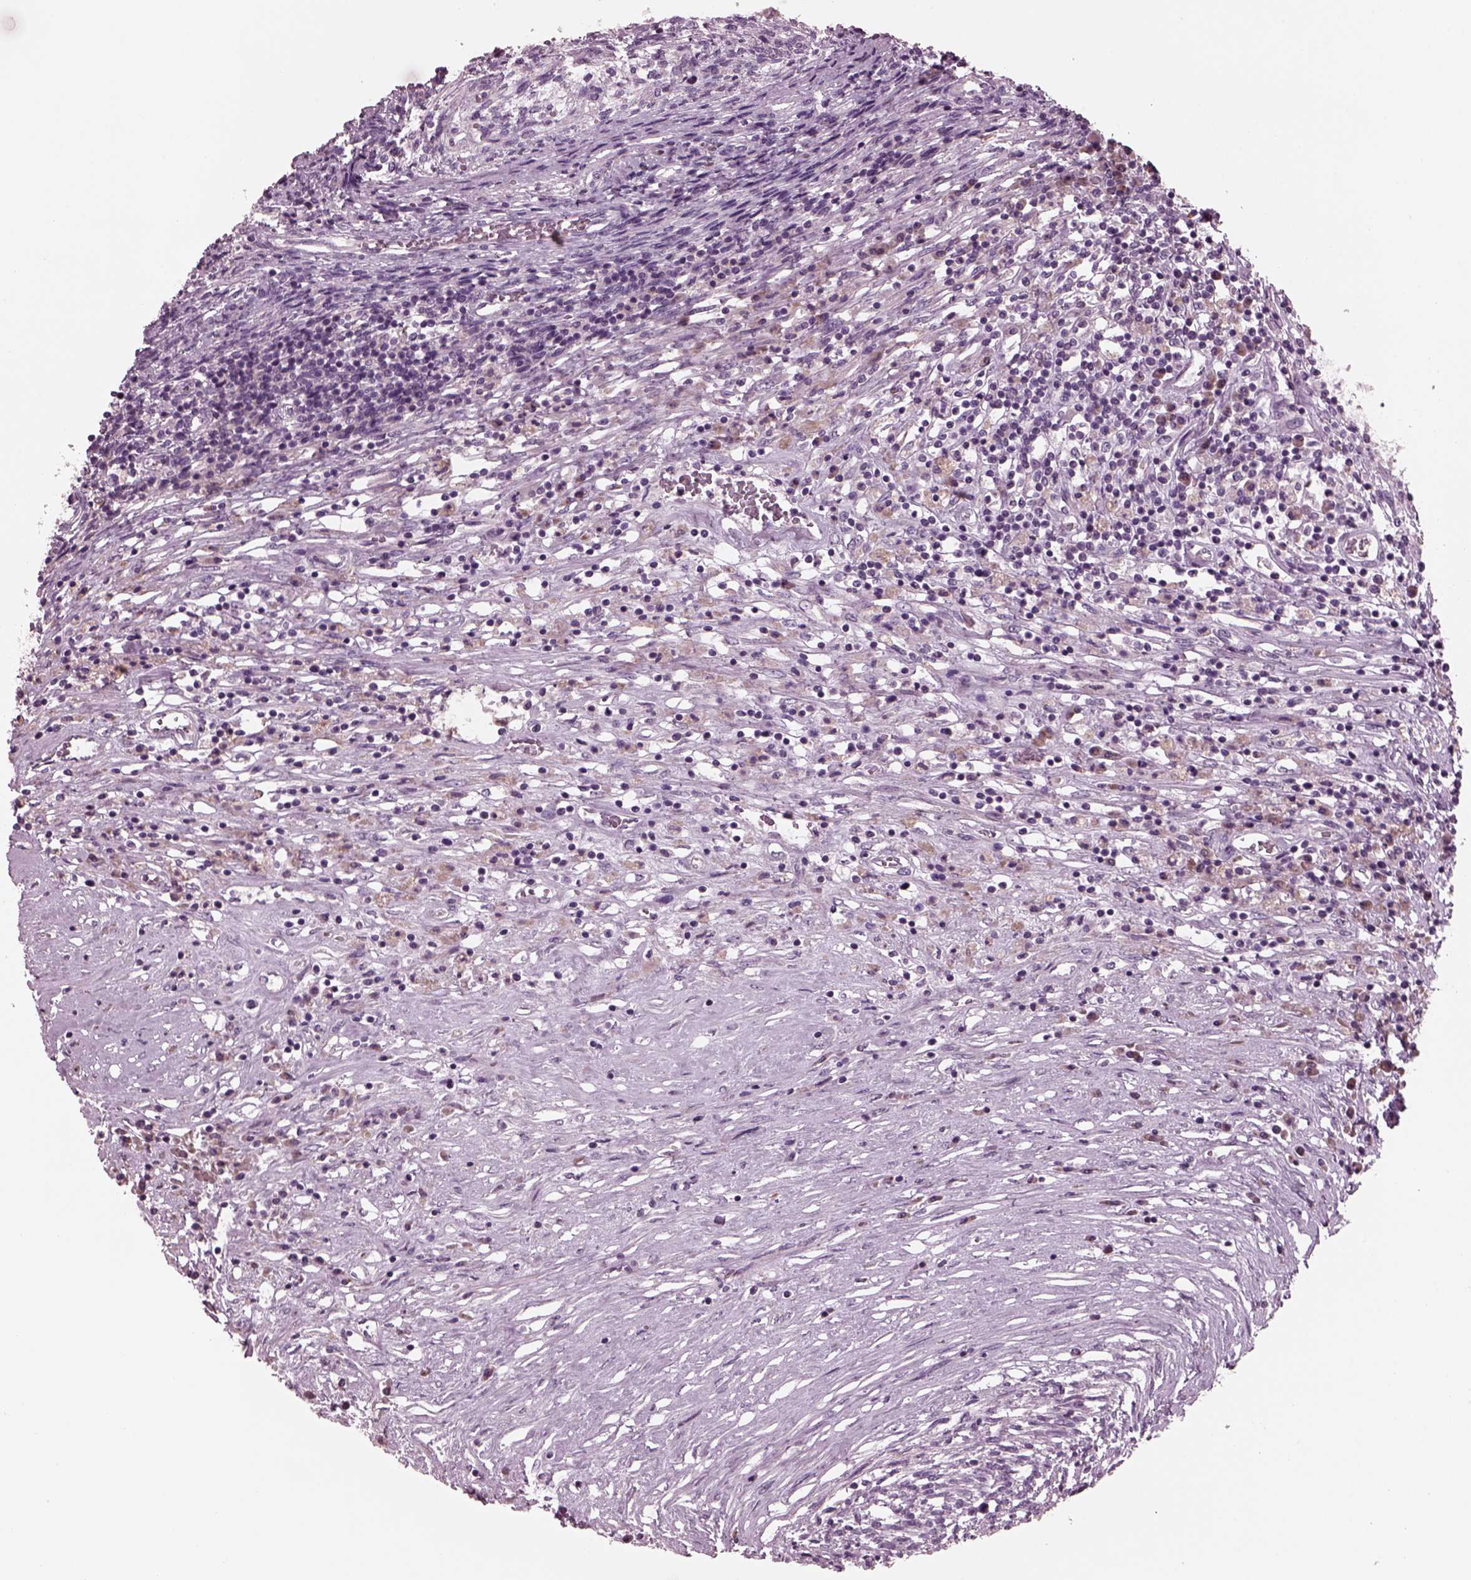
{"staining": {"intensity": "weak", "quantity": "25%-75%", "location": "cytoplasmic/membranous"}, "tissue": "testis cancer", "cell_type": "Tumor cells", "image_type": "cancer", "snomed": [{"axis": "morphology", "description": "Carcinoma, Embryonal, NOS"}, {"axis": "topography", "description": "Testis"}], "caption": "Brown immunohistochemical staining in testis cancer exhibits weak cytoplasmic/membranous positivity in approximately 25%-75% of tumor cells.", "gene": "AP4M1", "patient": {"sex": "male", "age": 37}}